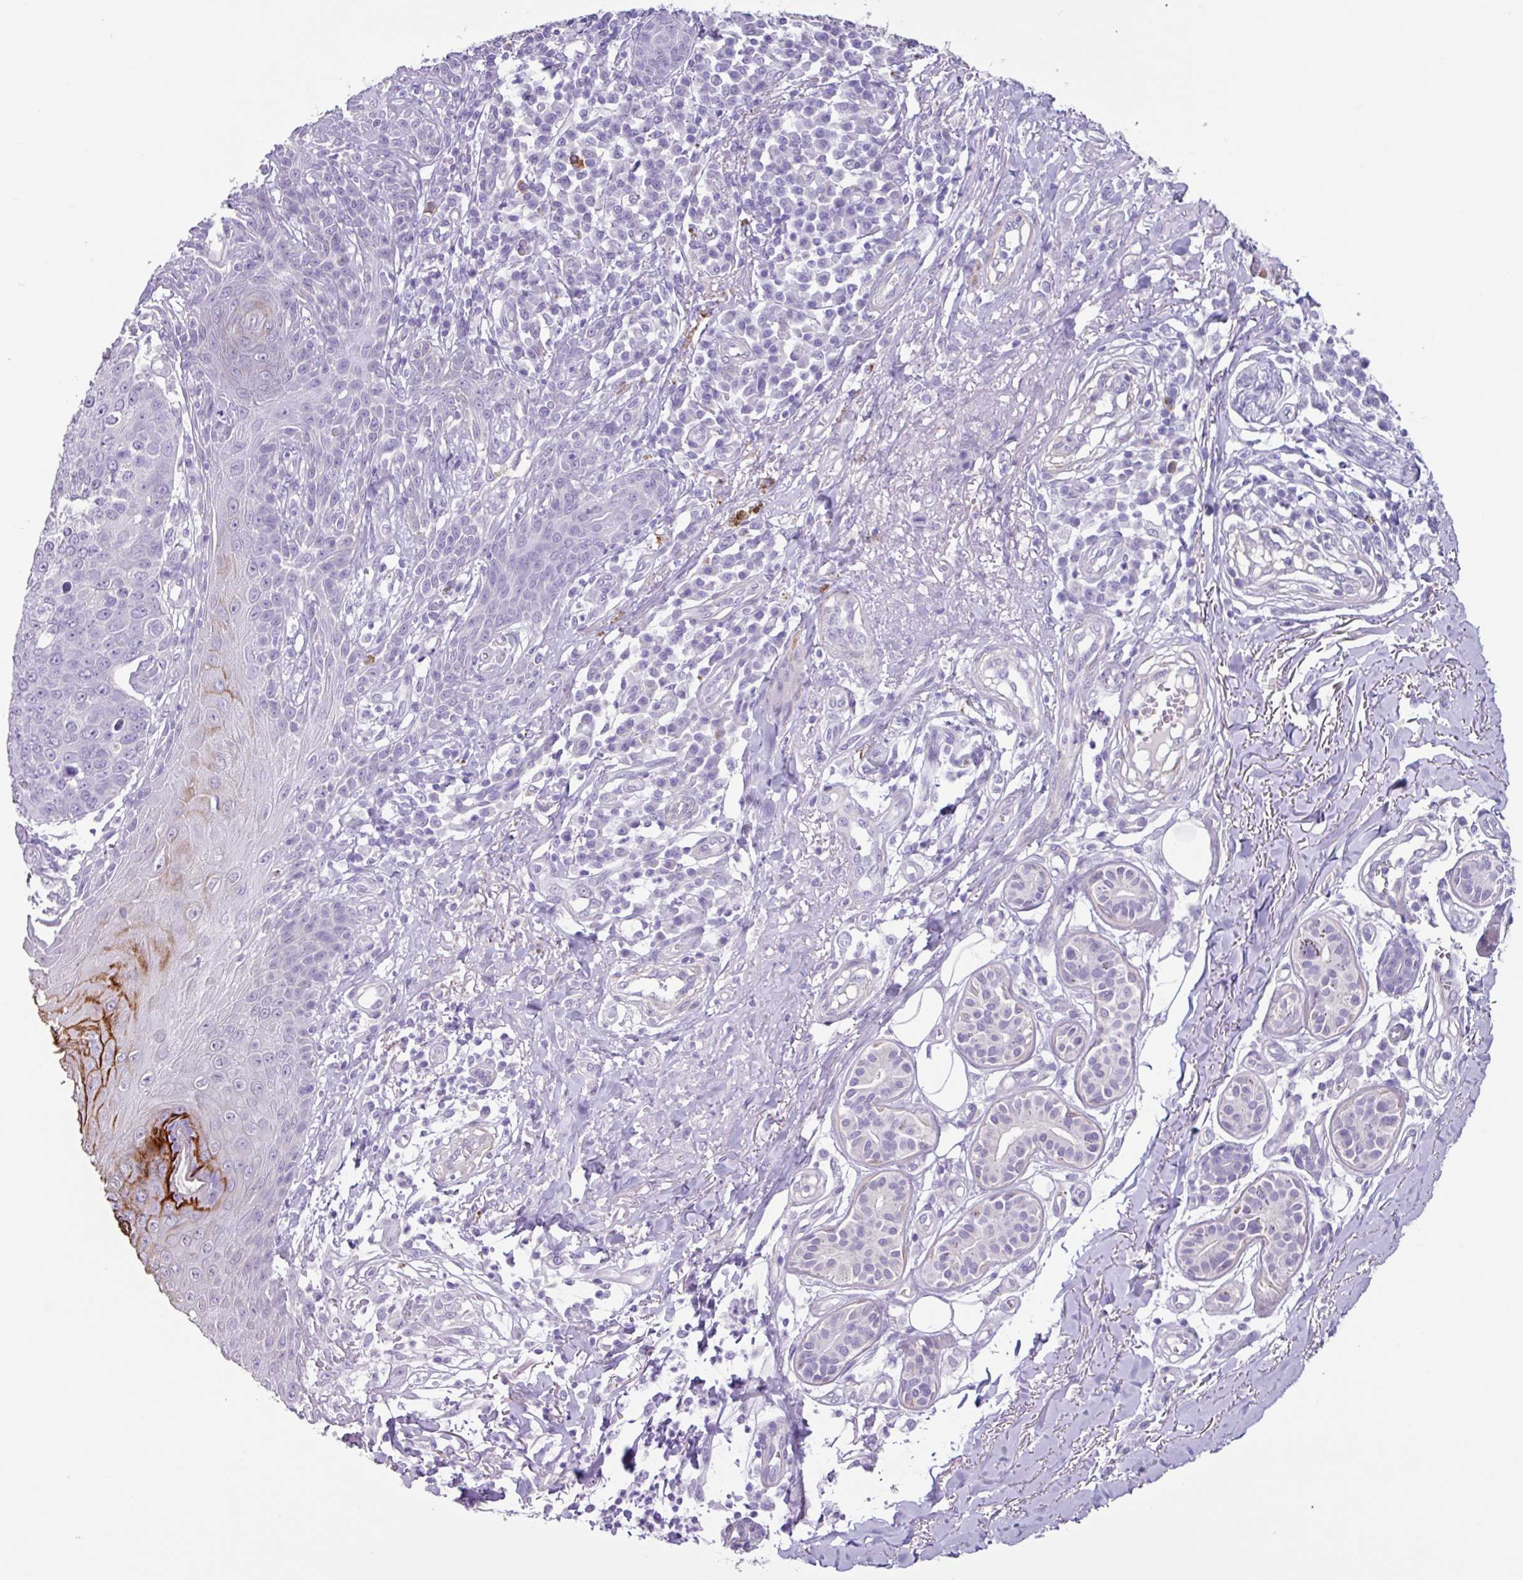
{"staining": {"intensity": "negative", "quantity": "none", "location": "none"}, "tissue": "skin cancer", "cell_type": "Tumor cells", "image_type": "cancer", "snomed": [{"axis": "morphology", "description": "Squamous cell carcinoma, NOS"}, {"axis": "topography", "description": "Skin"}], "caption": "Immunohistochemistry of skin cancer (squamous cell carcinoma) displays no expression in tumor cells. (DAB immunohistochemistry (IHC) with hematoxylin counter stain).", "gene": "OTX1", "patient": {"sex": "male", "age": 71}}